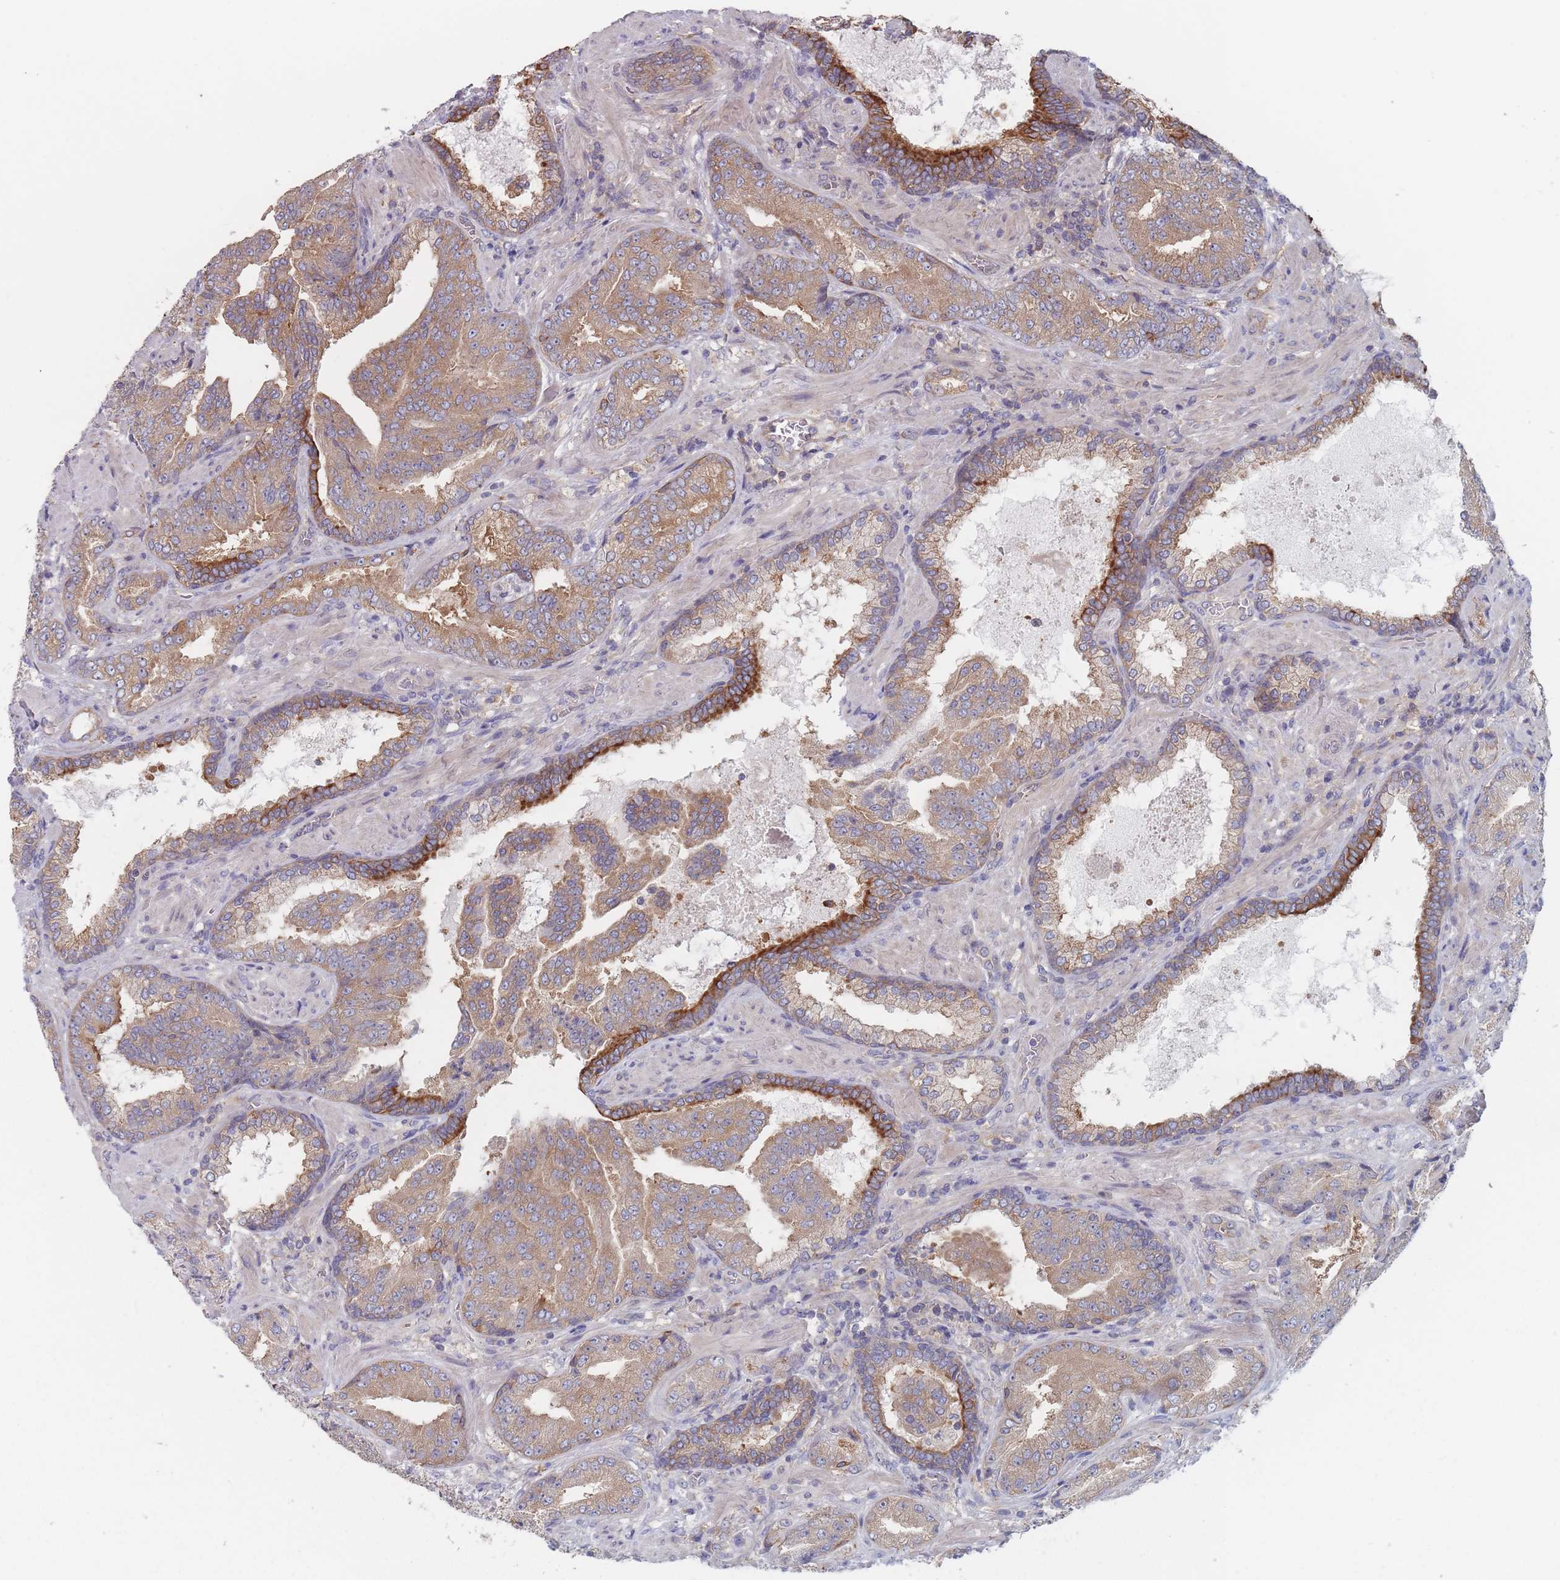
{"staining": {"intensity": "moderate", "quantity": ">75%", "location": "cytoplasmic/membranous"}, "tissue": "prostate cancer", "cell_type": "Tumor cells", "image_type": "cancer", "snomed": [{"axis": "morphology", "description": "Adenocarcinoma, High grade"}, {"axis": "topography", "description": "Prostate"}], "caption": "Protein expression analysis of prostate cancer (high-grade adenocarcinoma) displays moderate cytoplasmic/membranous positivity in approximately >75% of tumor cells. The staining is performed using DAB brown chromogen to label protein expression. The nuclei are counter-stained blue using hematoxylin.", "gene": "EFCC1", "patient": {"sex": "male", "age": 68}}